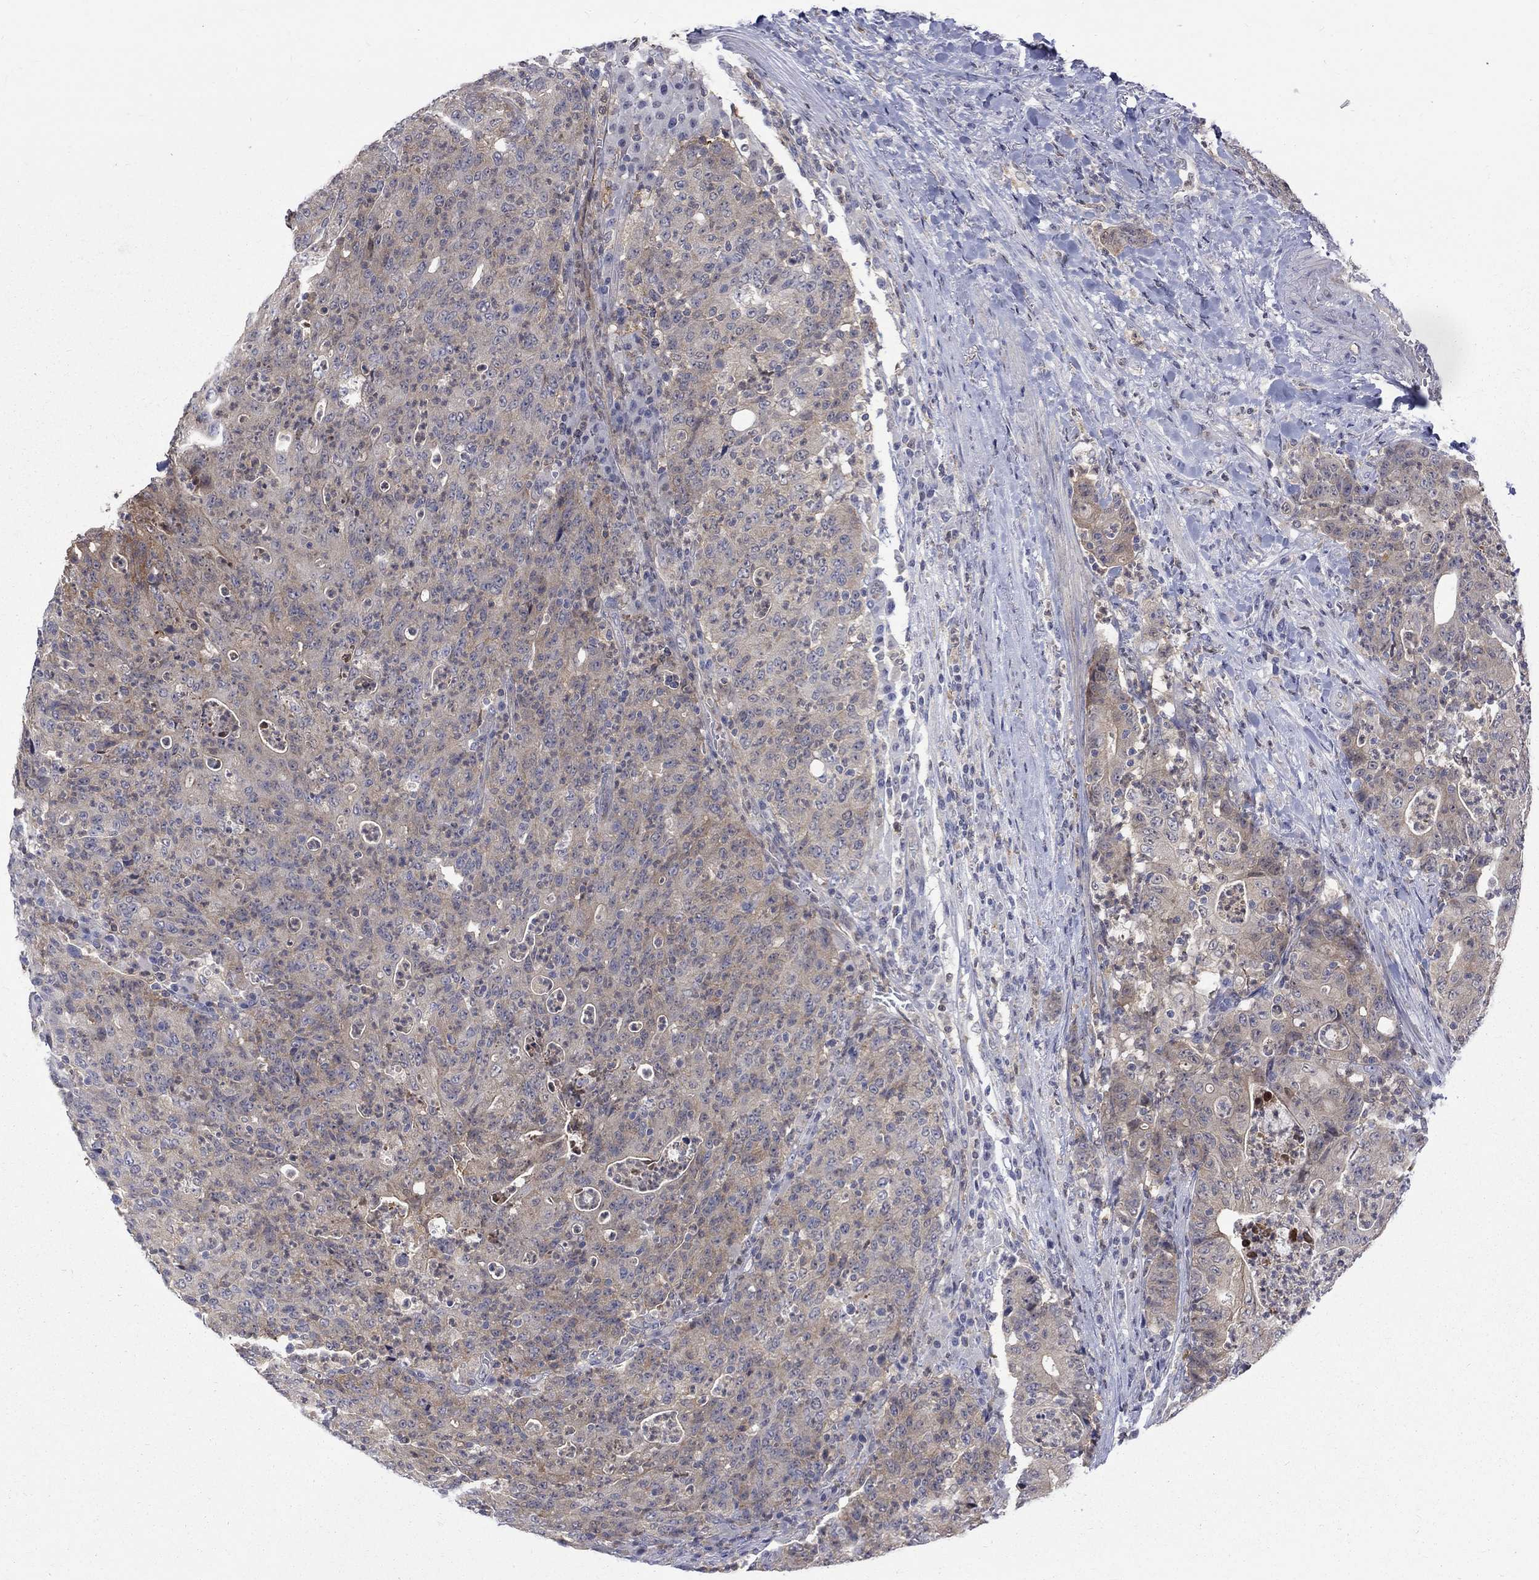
{"staining": {"intensity": "weak", "quantity": ">75%", "location": "cytoplasmic/membranous"}, "tissue": "colorectal cancer", "cell_type": "Tumor cells", "image_type": "cancer", "snomed": [{"axis": "morphology", "description": "Adenocarcinoma, NOS"}, {"axis": "topography", "description": "Colon"}], "caption": "Colorectal cancer (adenocarcinoma) stained for a protein shows weak cytoplasmic/membranous positivity in tumor cells.", "gene": "HKDC1", "patient": {"sex": "male", "age": 70}}